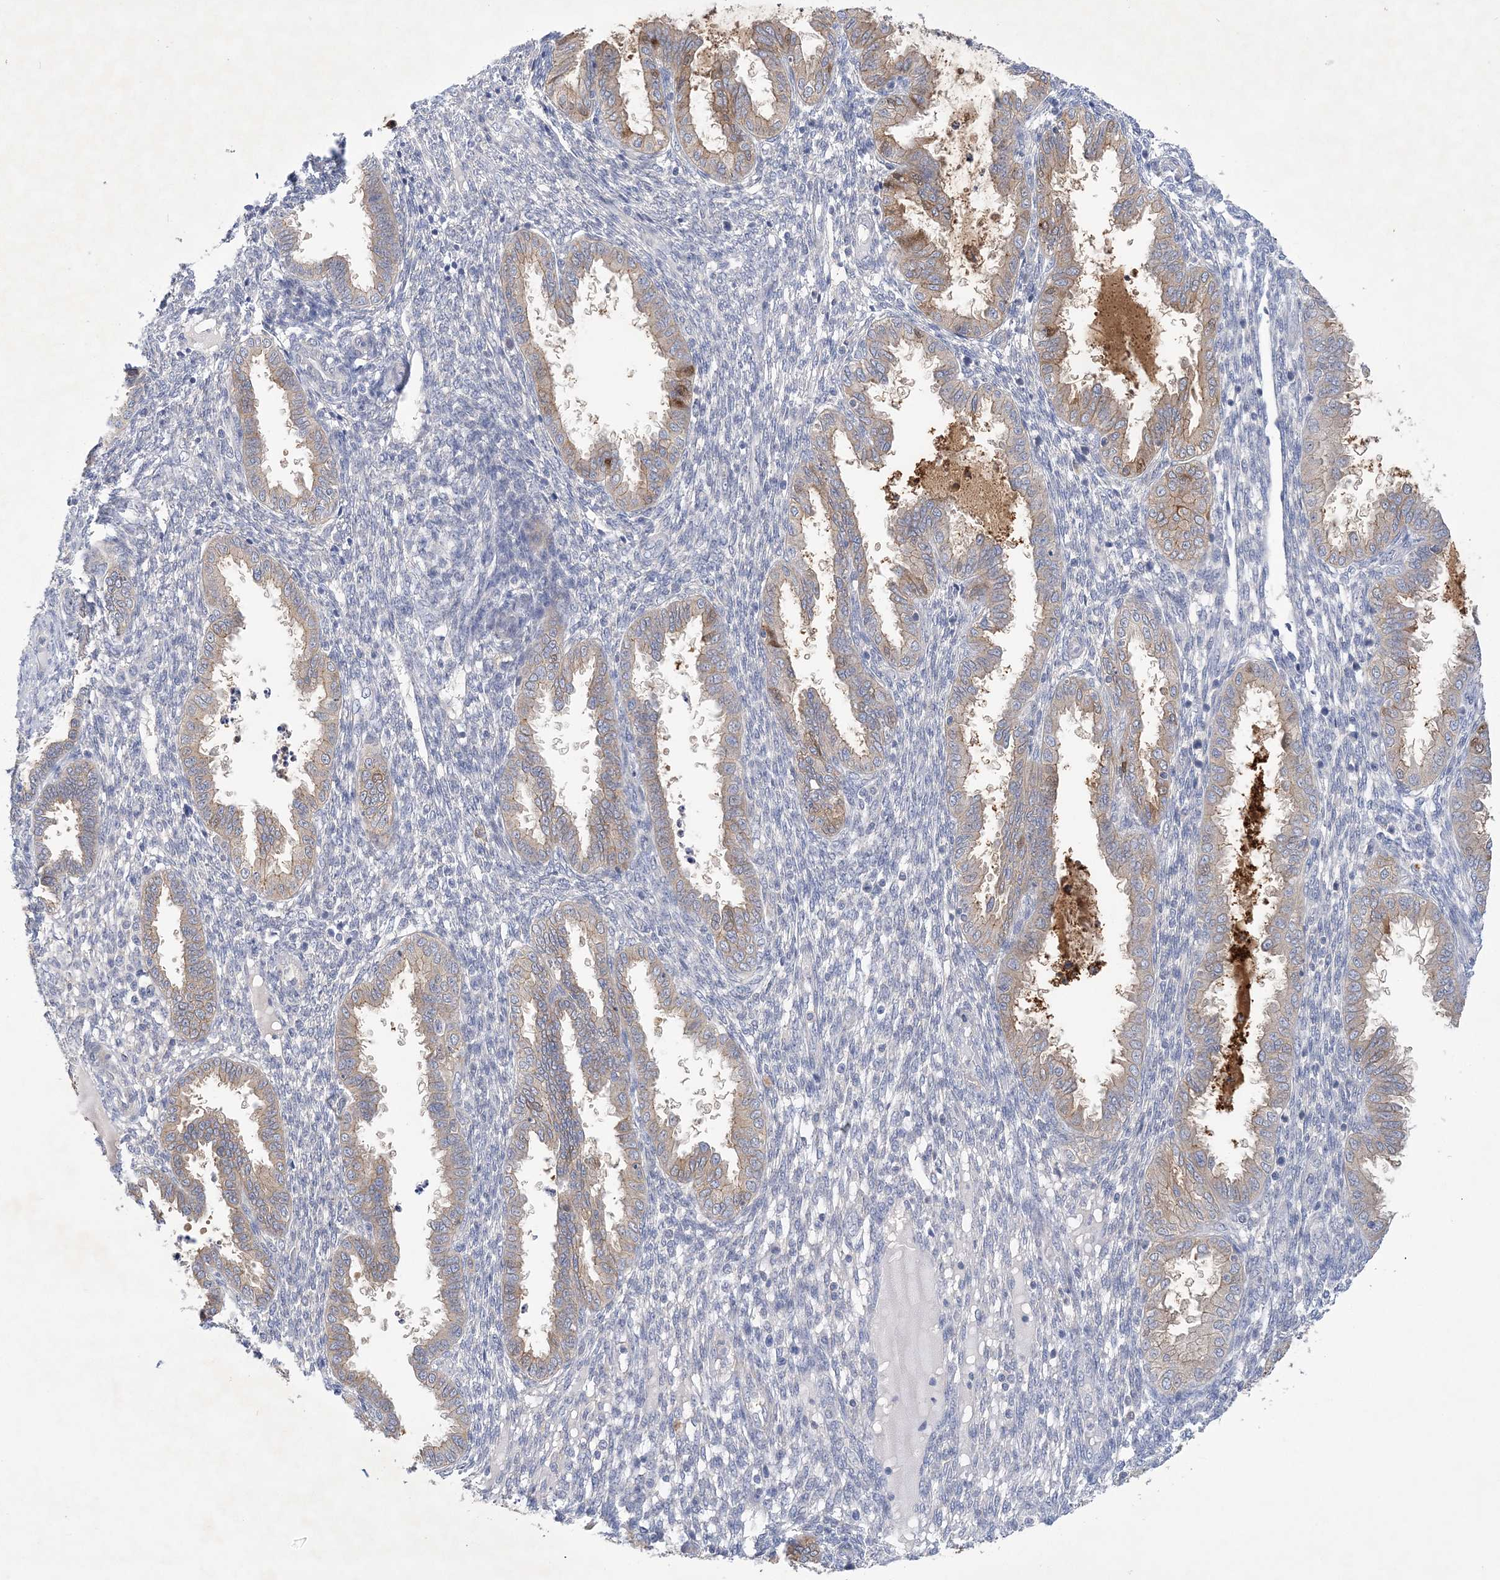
{"staining": {"intensity": "negative", "quantity": "none", "location": "none"}, "tissue": "endometrium", "cell_type": "Cells in endometrial stroma", "image_type": "normal", "snomed": [{"axis": "morphology", "description": "Normal tissue, NOS"}, {"axis": "topography", "description": "Endometrium"}], "caption": "Cells in endometrial stroma are negative for protein expression in normal human endometrium. The staining was performed using DAB to visualize the protein expression in brown, while the nuclei were stained in blue with hematoxylin (Magnification: 20x).", "gene": "ANKRD35", "patient": {"sex": "female", "age": 33}}